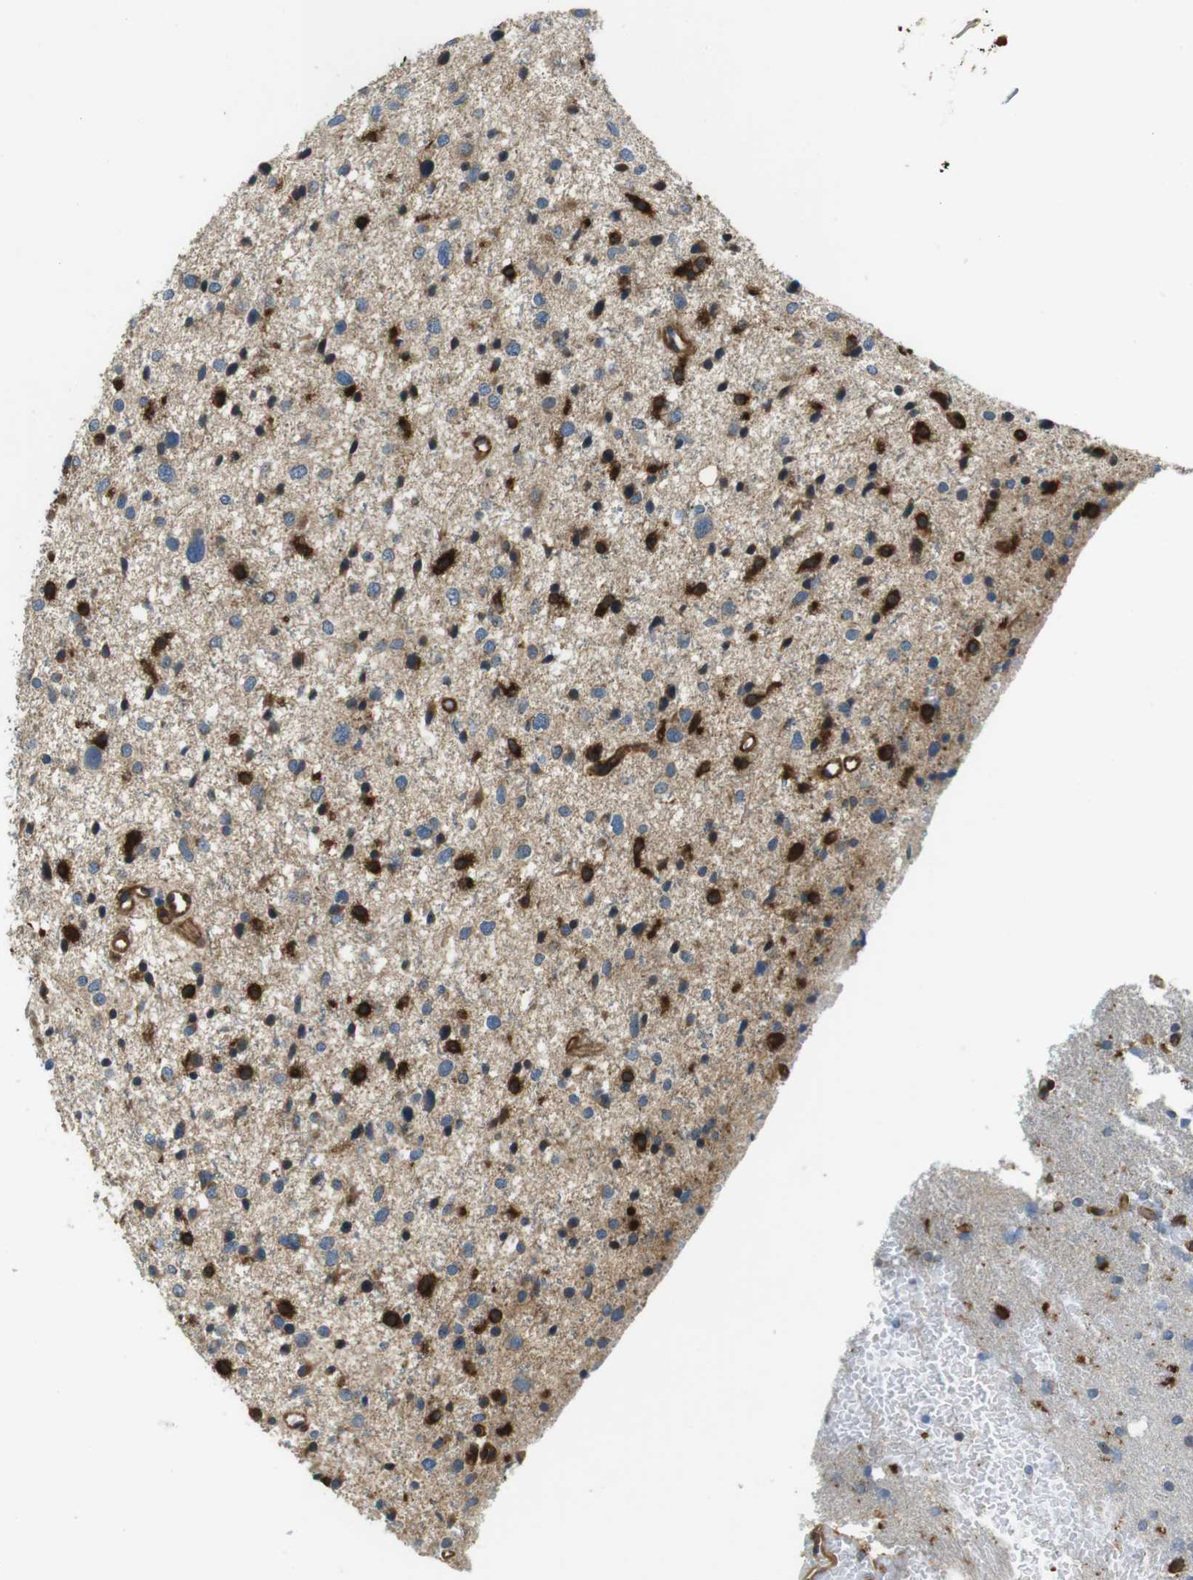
{"staining": {"intensity": "strong", "quantity": "25%-75%", "location": "cytoplasmic/membranous"}, "tissue": "glioma", "cell_type": "Tumor cells", "image_type": "cancer", "snomed": [{"axis": "morphology", "description": "Glioma, malignant, Low grade"}, {"axis": "topography", "description": "Brain"}], "caption": "Protein analysis of glioma tissue exhibits strong cytoplasmic/membranous staining in approximately 25%-75% of tumor cells. (DAB (3,3'-diaminobenzidine) IHC, brown staining for protein, blue staining for nuclei).", "gene": "PALD1", "patient": {"sex": "female", "age": 37}}